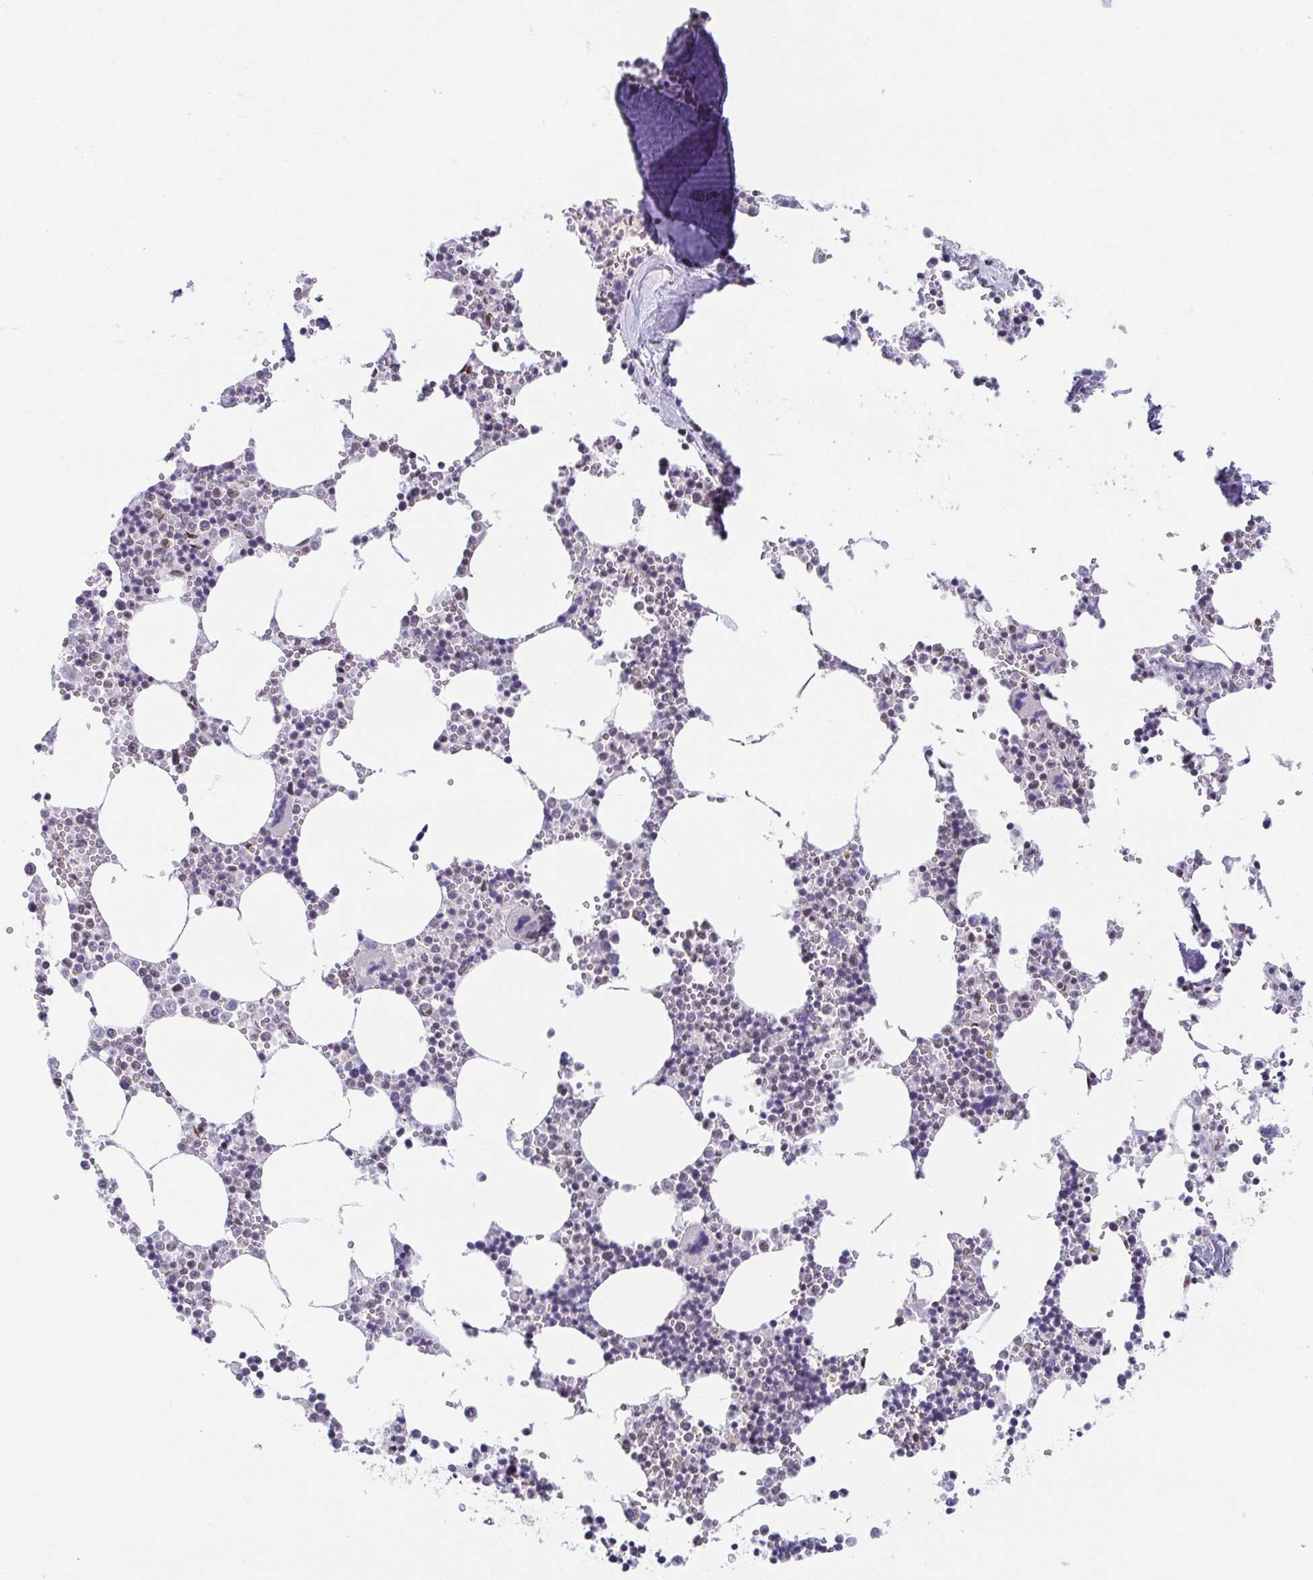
{"staining": {"intensity": "moderate", "quantity": "<25%", "location": "nuclear"}, "tissue": "bone marrow", "cell_type": "Hematopoietic cells", "image_type": "normal", "snomed": [{"axis": "morphology", "description": "Normal tissue, NOS"}, {"axis": "topography", "description": "Bone marrow"}], "caption": "Immunohistochemical staining of normal bone marrow shows low levels of moderate nuclear staining in about <25% of hematopoietic cells.", "gene": "SLC7A10", "patient": {"sex": "male", "age": 54}}